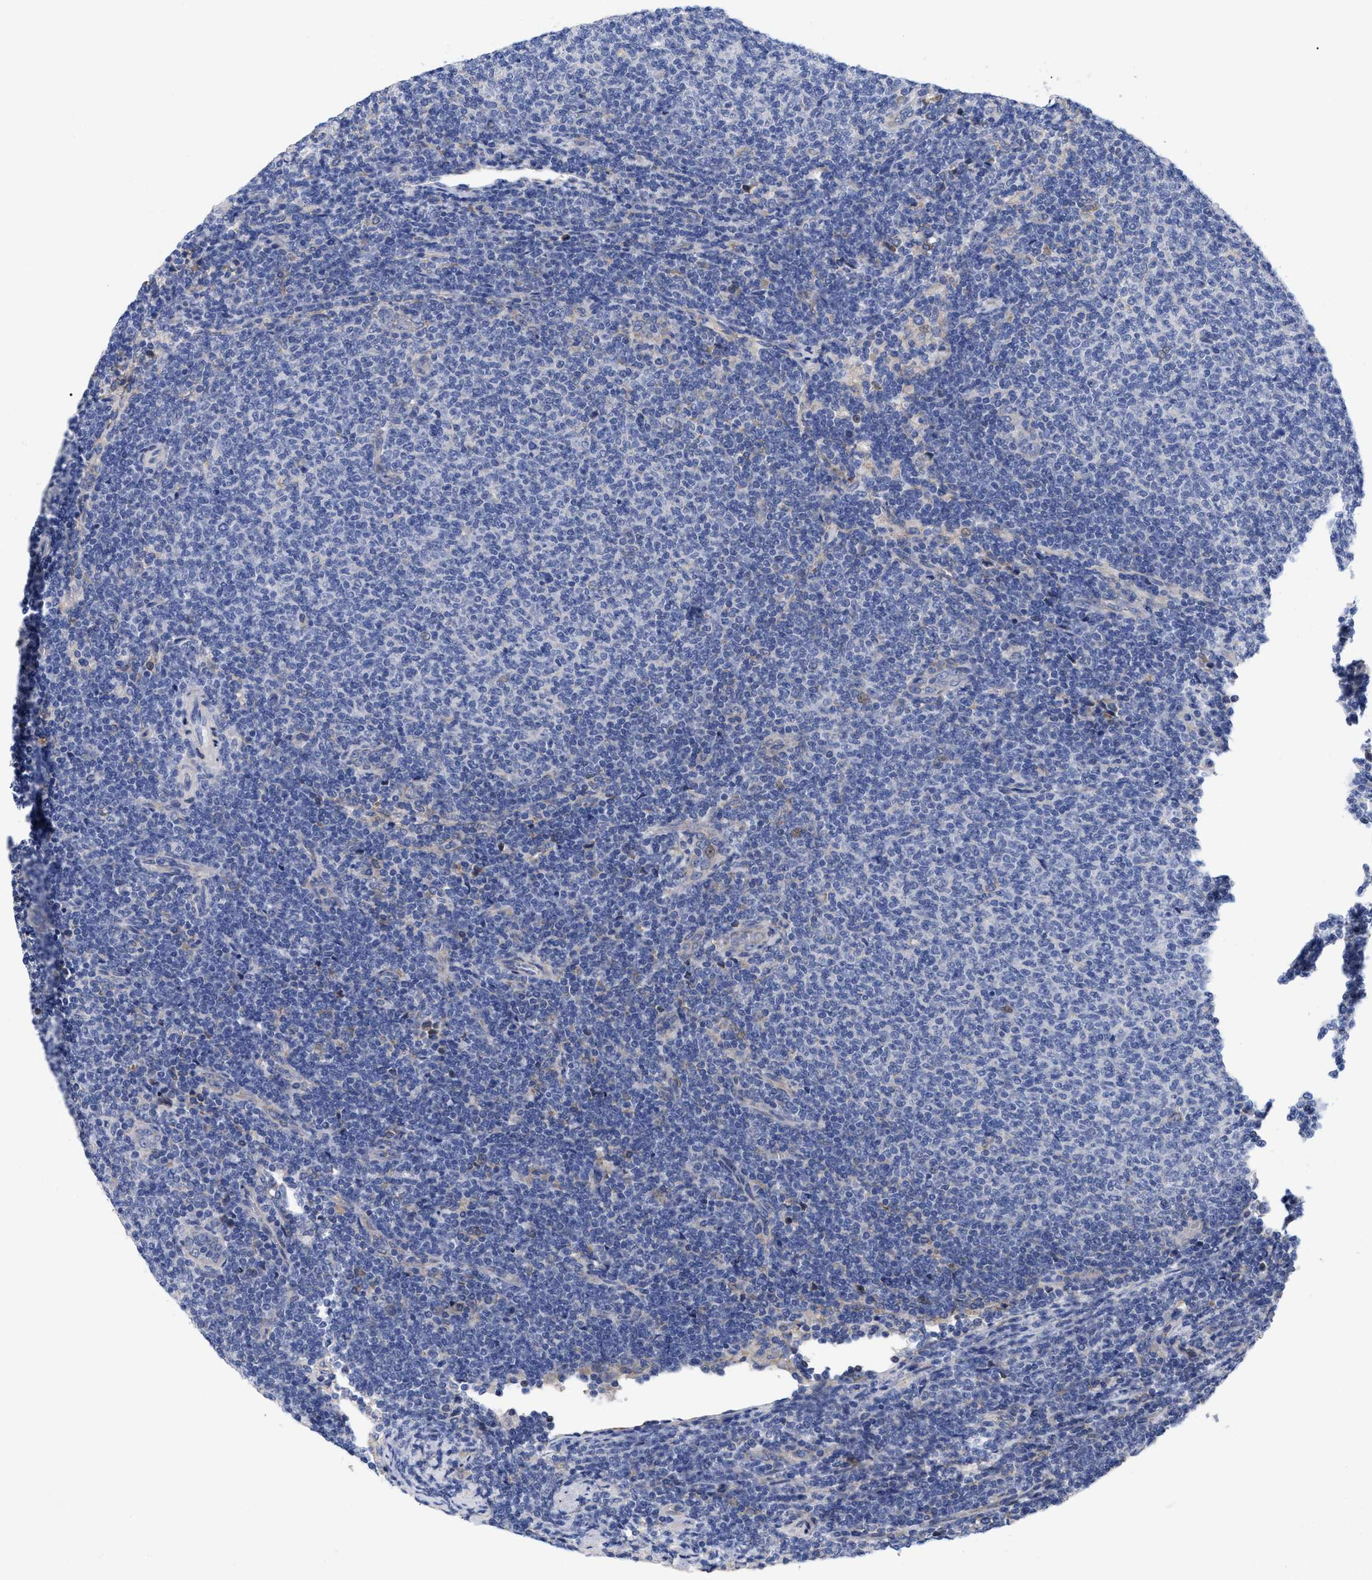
{"staining": {"intensity": "negative", "quantity": "none", "location": "none"}, "tissue": "lymphoma", "cell_type": "Tumor cells", "image_type": "cancer", "snomed": [{"axis": "morphology", "description": "Malignant lymphoma, non-Hodgkin's type, Low grade"}, {"axis": "topography", "description": "Lymph node"}], "caption": "A high-resolution image shows immunohistochemistry (IHC) staining of lymphoma, which shows no significant positivity in tumor cells.", "gene": "CFAP298", "patient": {"sex": "male", "age": 66}}